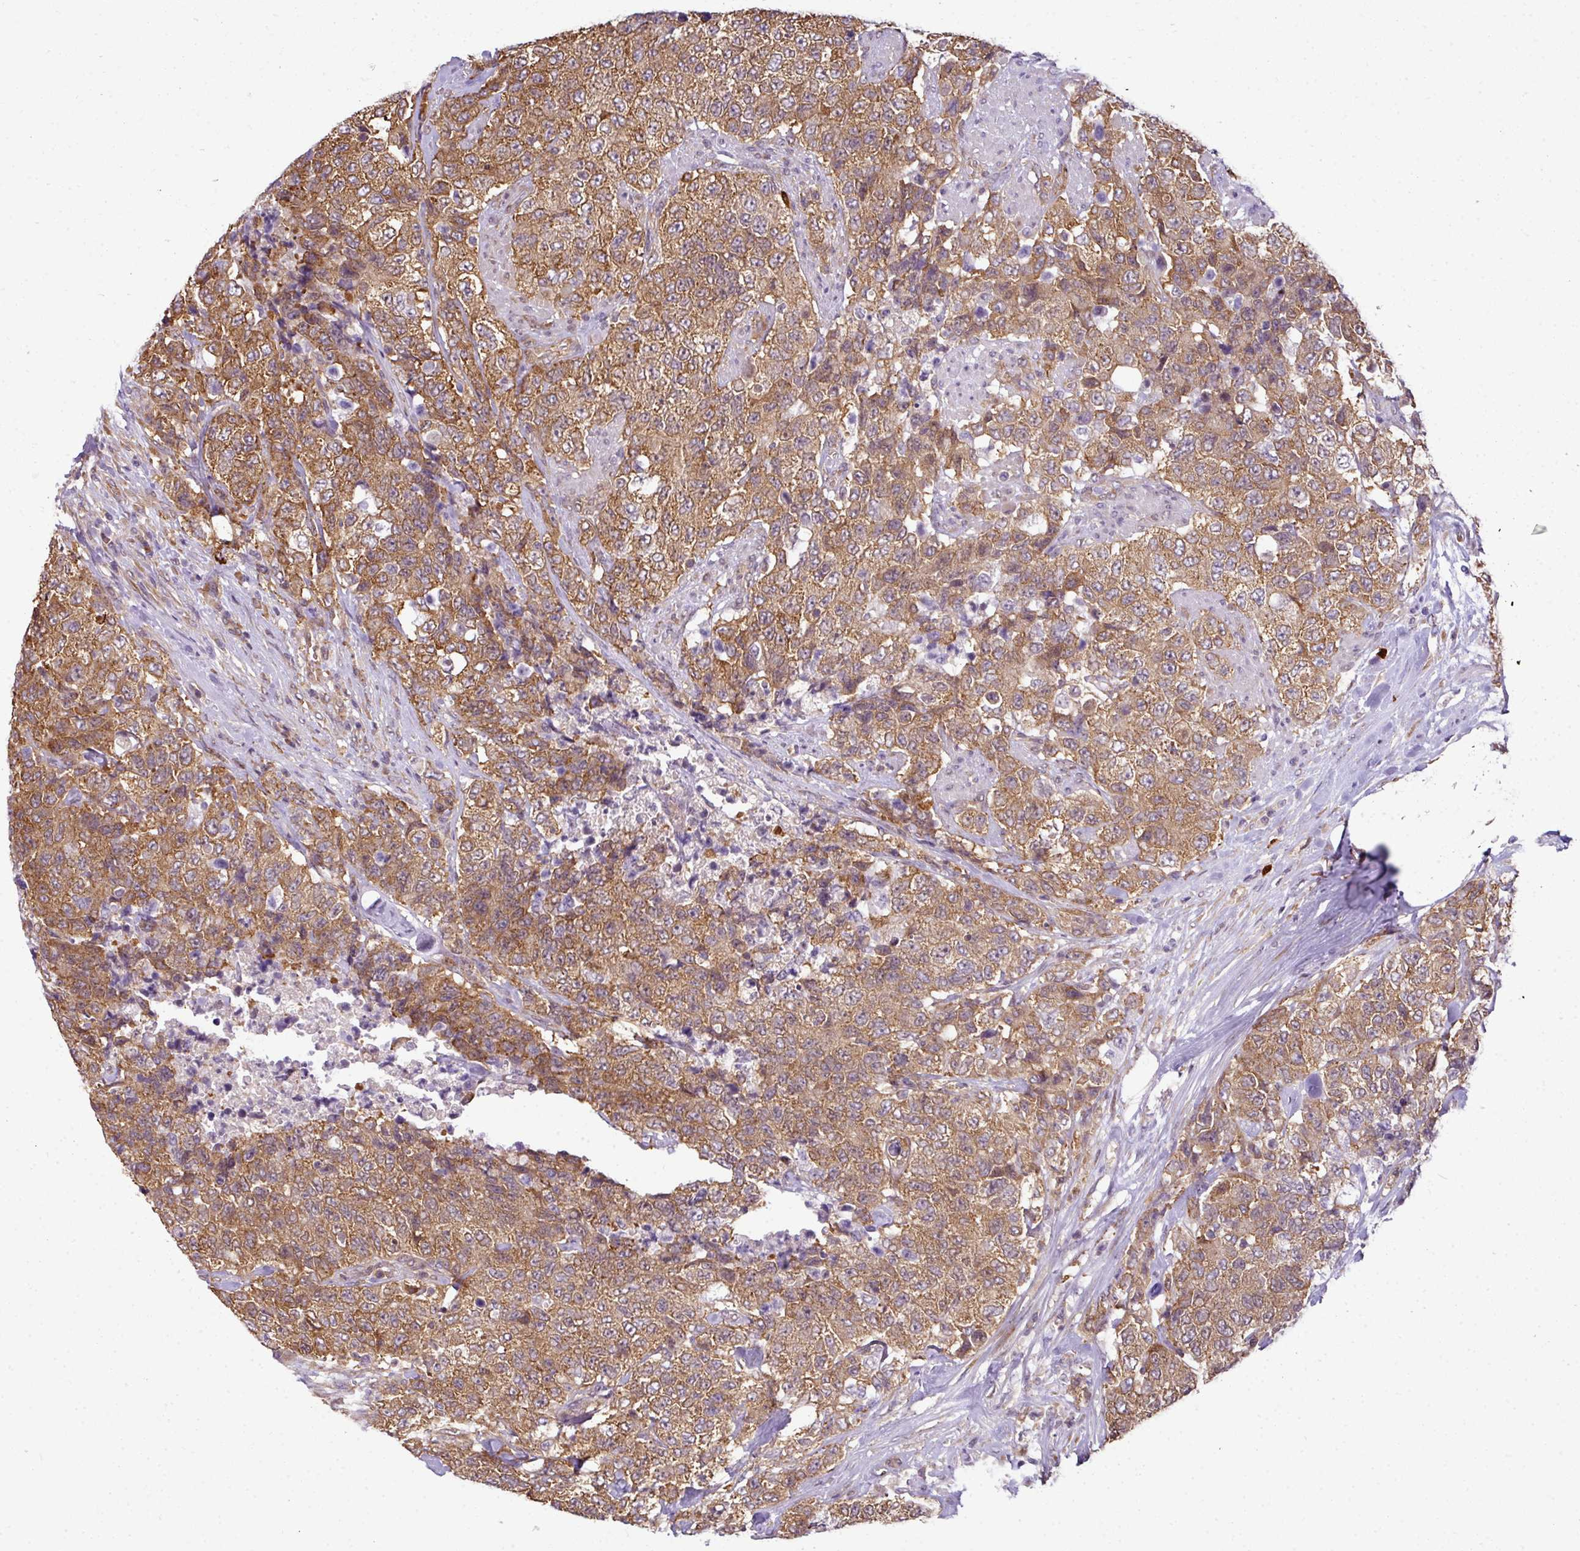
{"staining": {"intensity": "moderate", "quantity": ">75%", "location": "cytoplasmic/membranous"}, "tissue": "urothelial cancer", "cell_type": "Tumor cells", "image_type": "cancer", "snomed": [{"axis": "morphology", "description": "Urothelial carcinoma, High grade"}, {"axis": "topography", "description": "Urinary bladder"}], "caption": "High-grade urothelial carcinoma stained with a brown dye displays moderate cytoplasmic/membranous positive positivity in approximately >75% of tumor cells.", "gene": "RBM4B", "patient": {"sex": "female", "age": 78}}